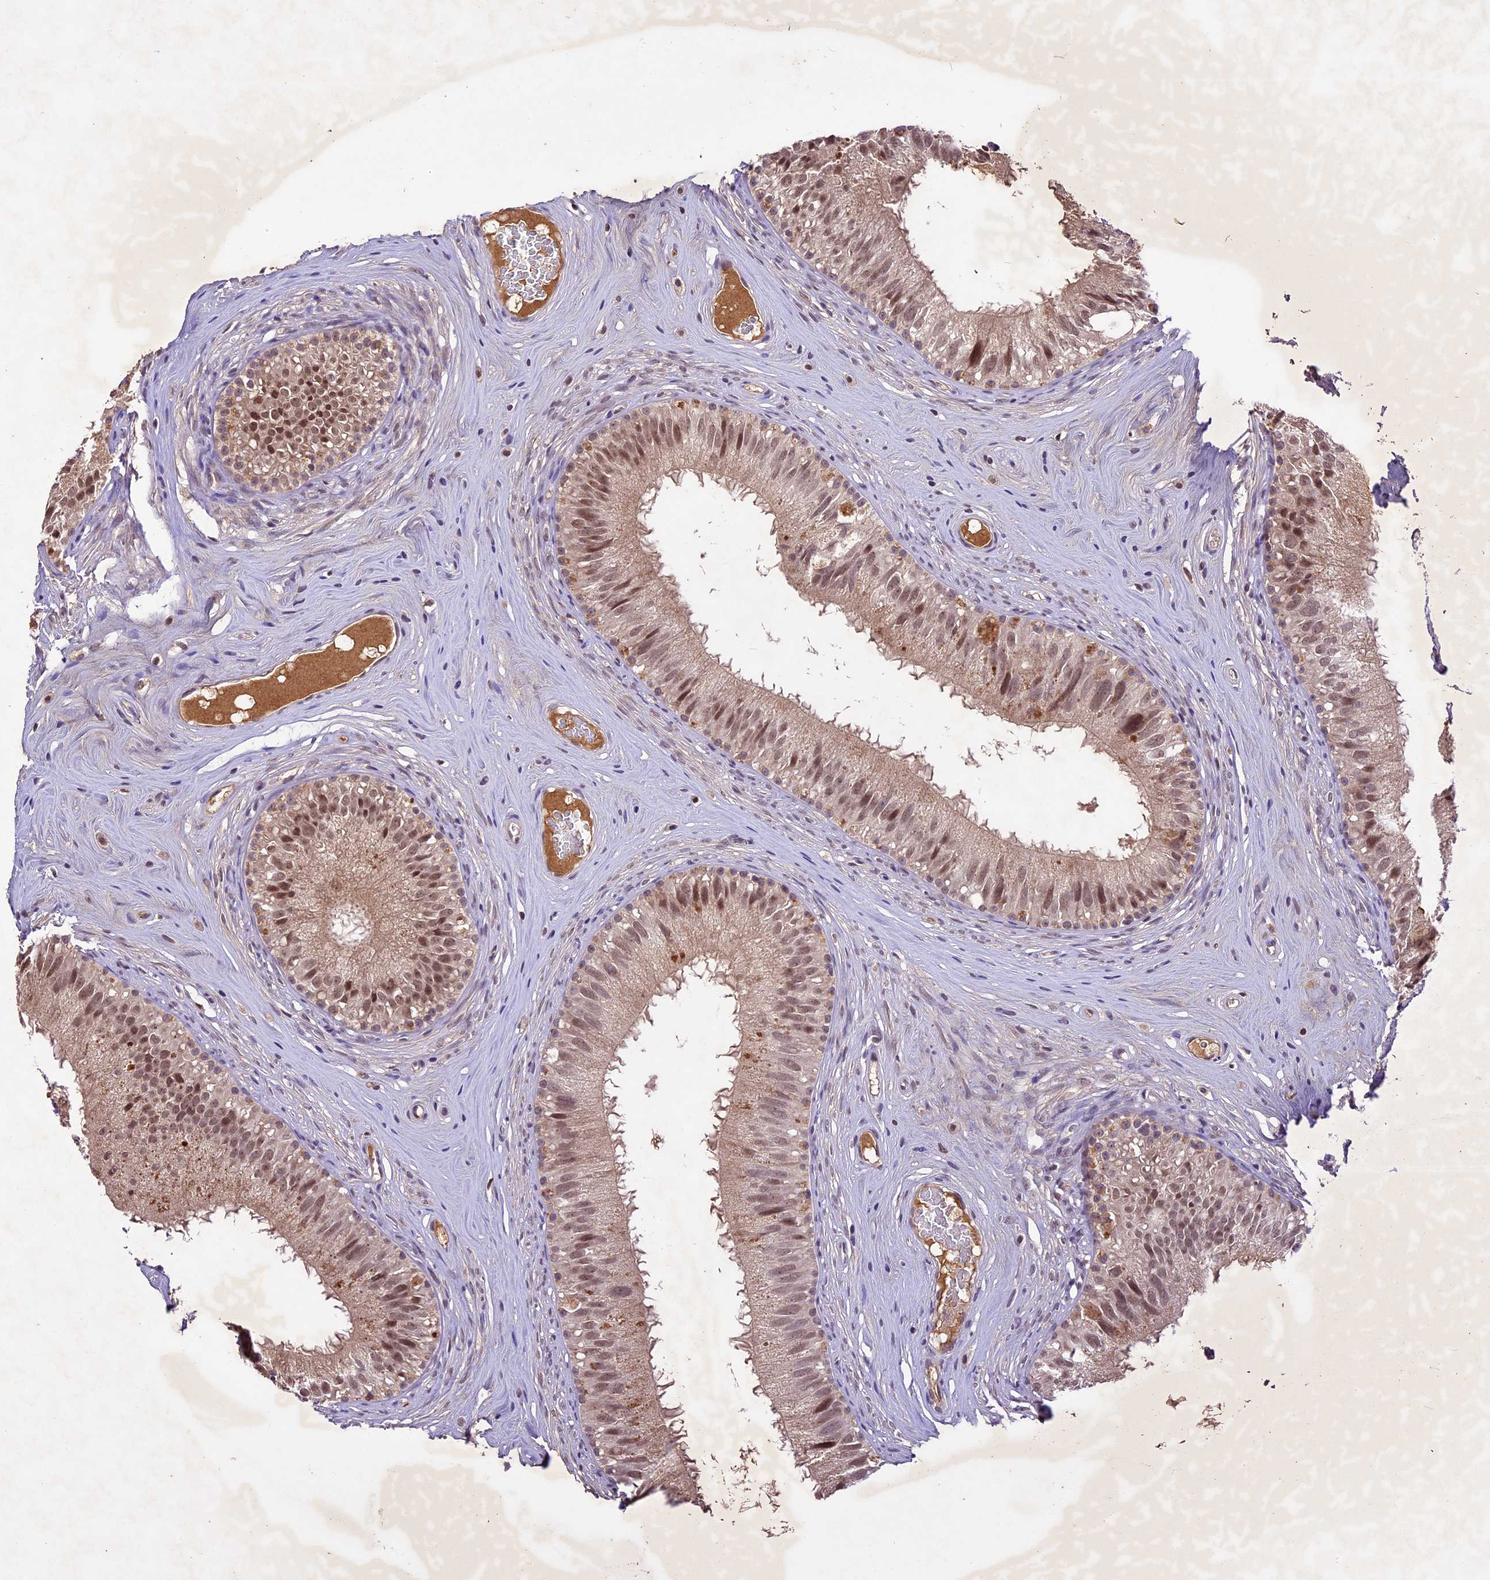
{"staining": {"intensity": "moderate", "quantity": ">75%", "location": "cytoplasmic/membranous,nuclear"}, "tissue": "epididymis", "cell_type": "Glandular cells", "image_type": "normal", "snomed": [{"axis": "morphology", "description": "Normal tissue, NOS"}, {"axis": "topography", "description": "Epididymis"}], "caption": "Human epididymis stained with a protein marker demonstrates moderate staining in glandular cells.", "gene": "ATP10A", "patient": {"sex": "male", "age": 45}}